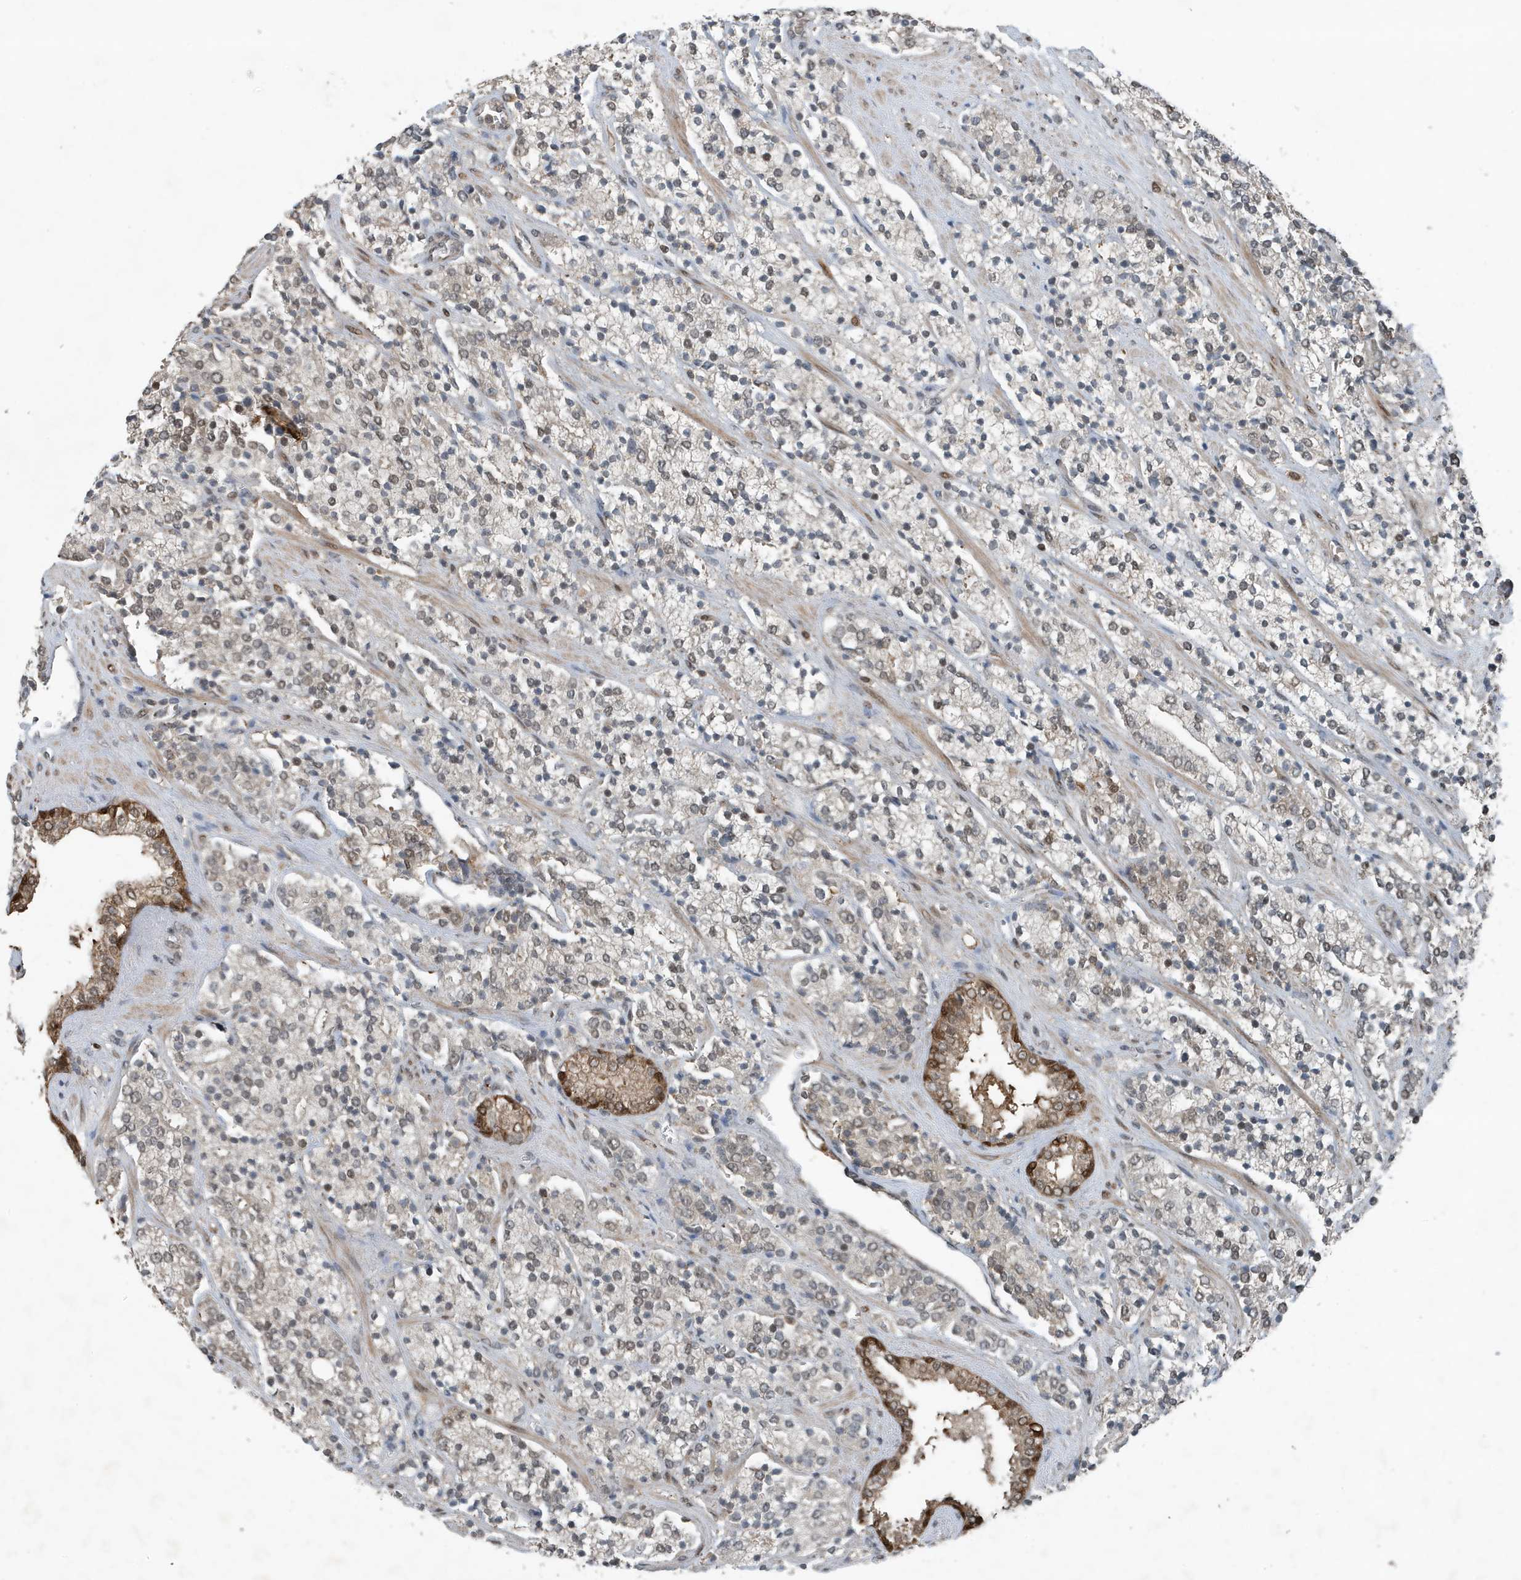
{"staining": {"intensity": "weak", "quantity": ">75%", "location": "cytoplasmic/membranous,nuclear"}, "tissue": "prostate cancer", "cell_type": "Tumor cells", "image_type": "cancer", "snomed": [{"axis": "morphology", "description": "Adenocarcinoma, High grade"}, {"axis": "topography", "description": "Prostate"}], "caption": "Tumor cells reveal weak cytoplasmic/membranous and nuclear positivity in approximately >75% of cells in prostate adenocarcinoma (high-grade). The protein is shown in brown color, while the nuclei are stained blue.", "gene": "HSPA1A", "patient": {"sex": "male", "age": 71}}